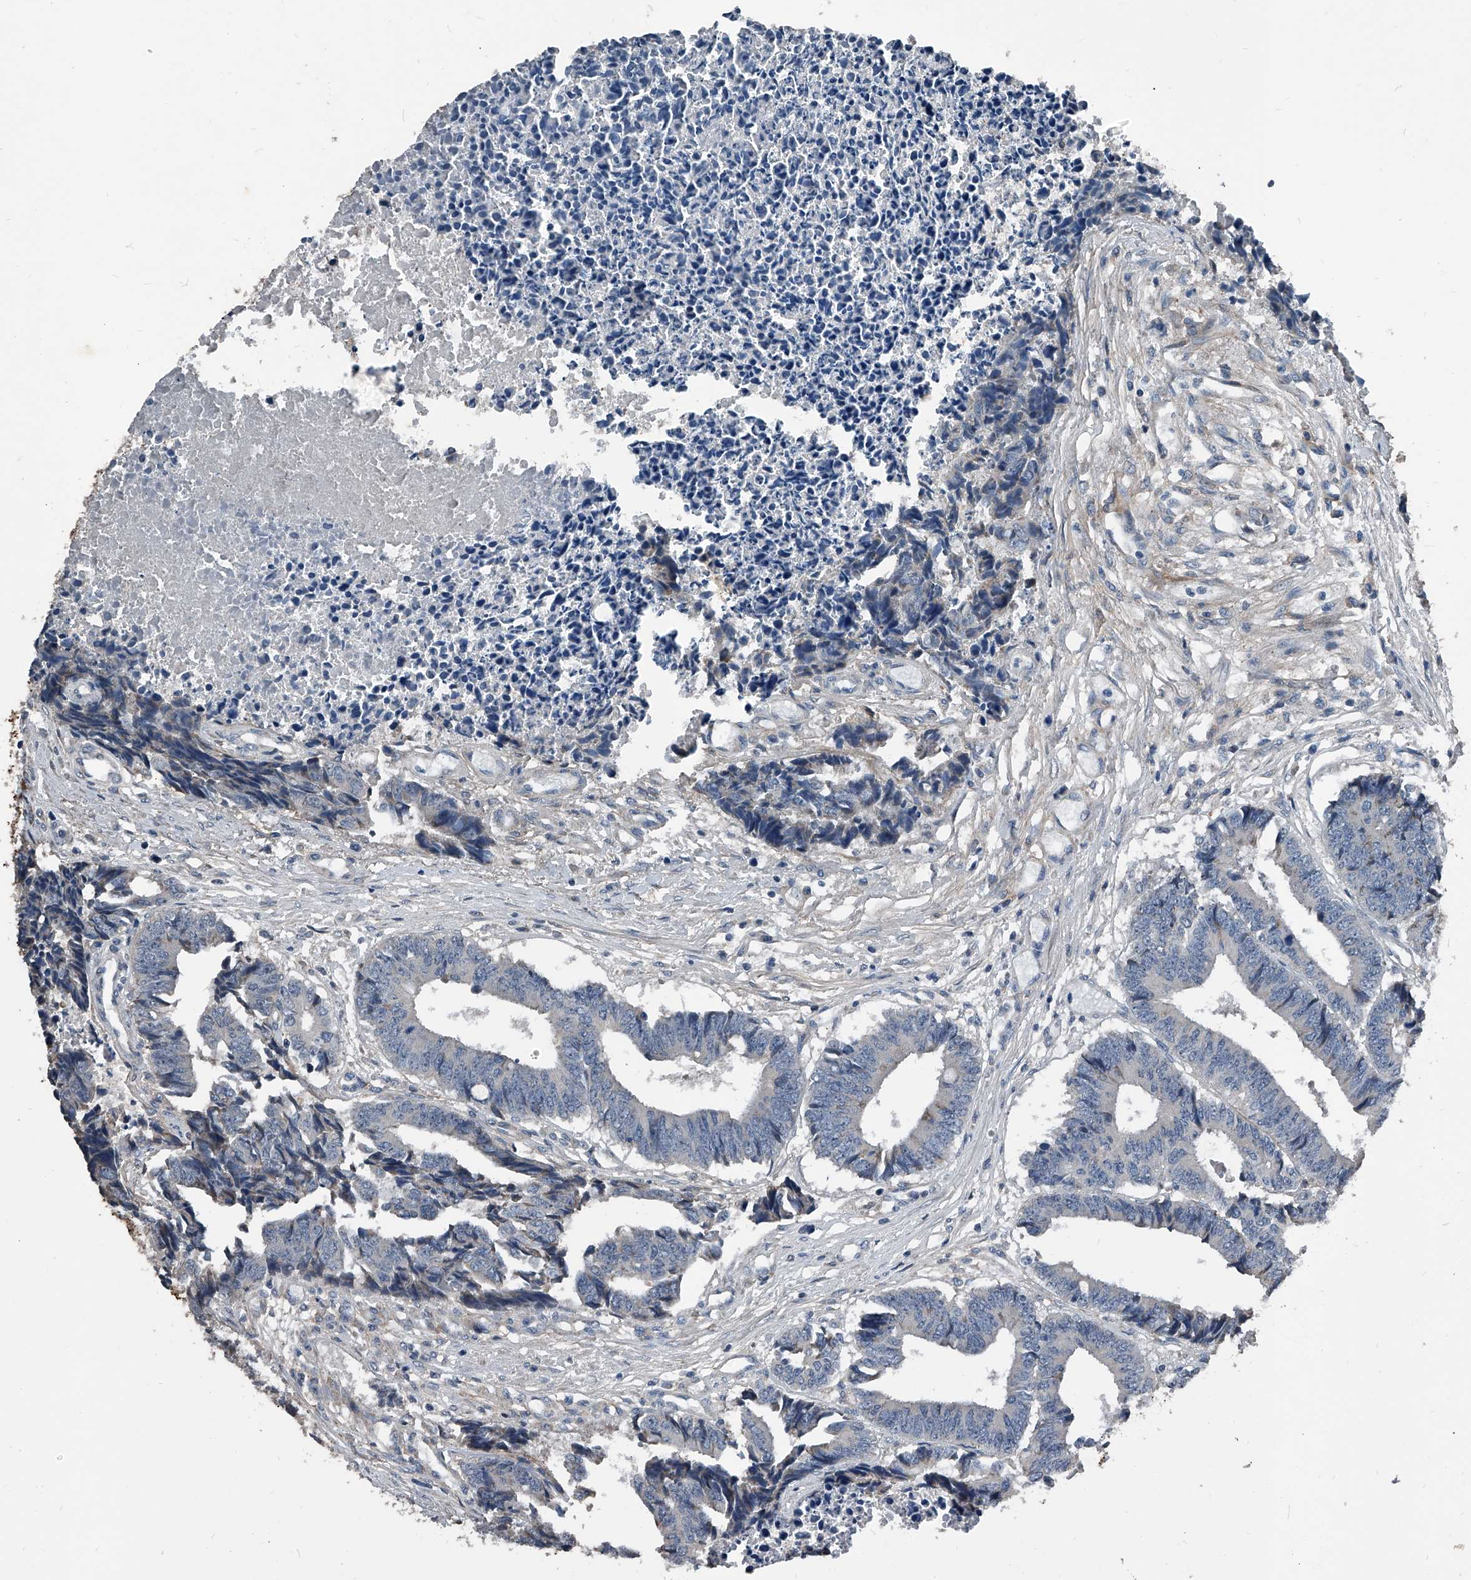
{"staining": {"intensity": "negative", "quantity": "none", "location": "none"}, "tissue": "colorectal cancer", "cell_type": "Tumor cells", "image_type": "cancer", "snomed": [{"axis": "morphology", "description": "Adenocarcinoma, NOS"}, {"axis": "topography", "description": "Rectum"}], "caption": "Tumor cells are negative for brown protein staining in adenocarcinoma (colorectal).", "gene": "PHACTR1", "patient": {"sex": "male", "age": 84}}